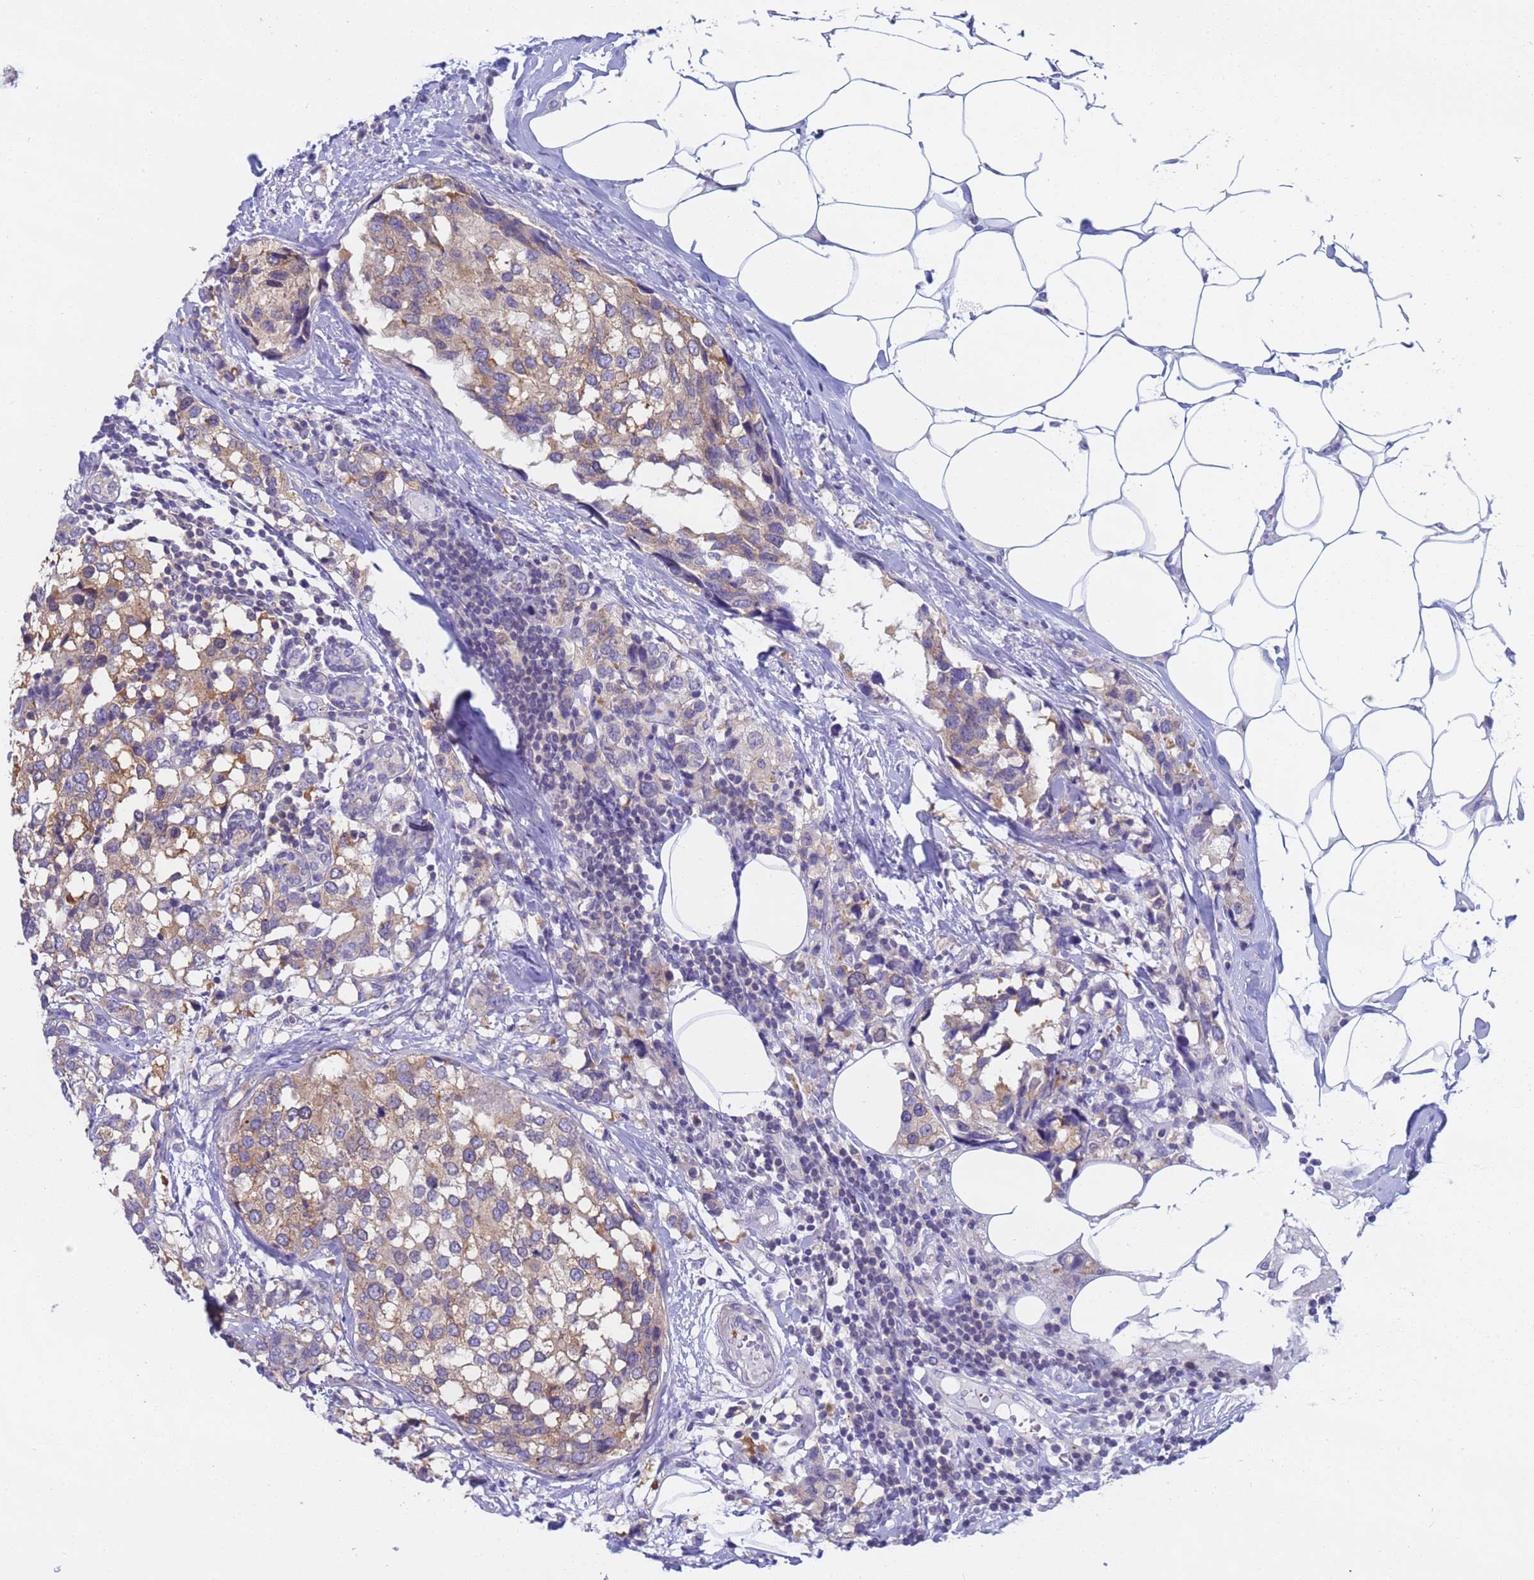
{"staining": {"intensity": "weak", "quantity": ">75%", "location": "cytoplasmic/membranous"}, "tissue": "breast cancer", "cell_type": "Tumor cells", "image_type": "cancer", "snomed": [{"axis": "morphology", "description": "Lobular carcinoma"}, {"axis": "topography", "description": "Breast"}], "caption": "A brown stain highlights weak cytoplasmic/membranous staining of a protein in human breast lobular carcinoma tumor cells.", "gene": "CAPN7", "patient": {"sex": "female", "age": 59}}